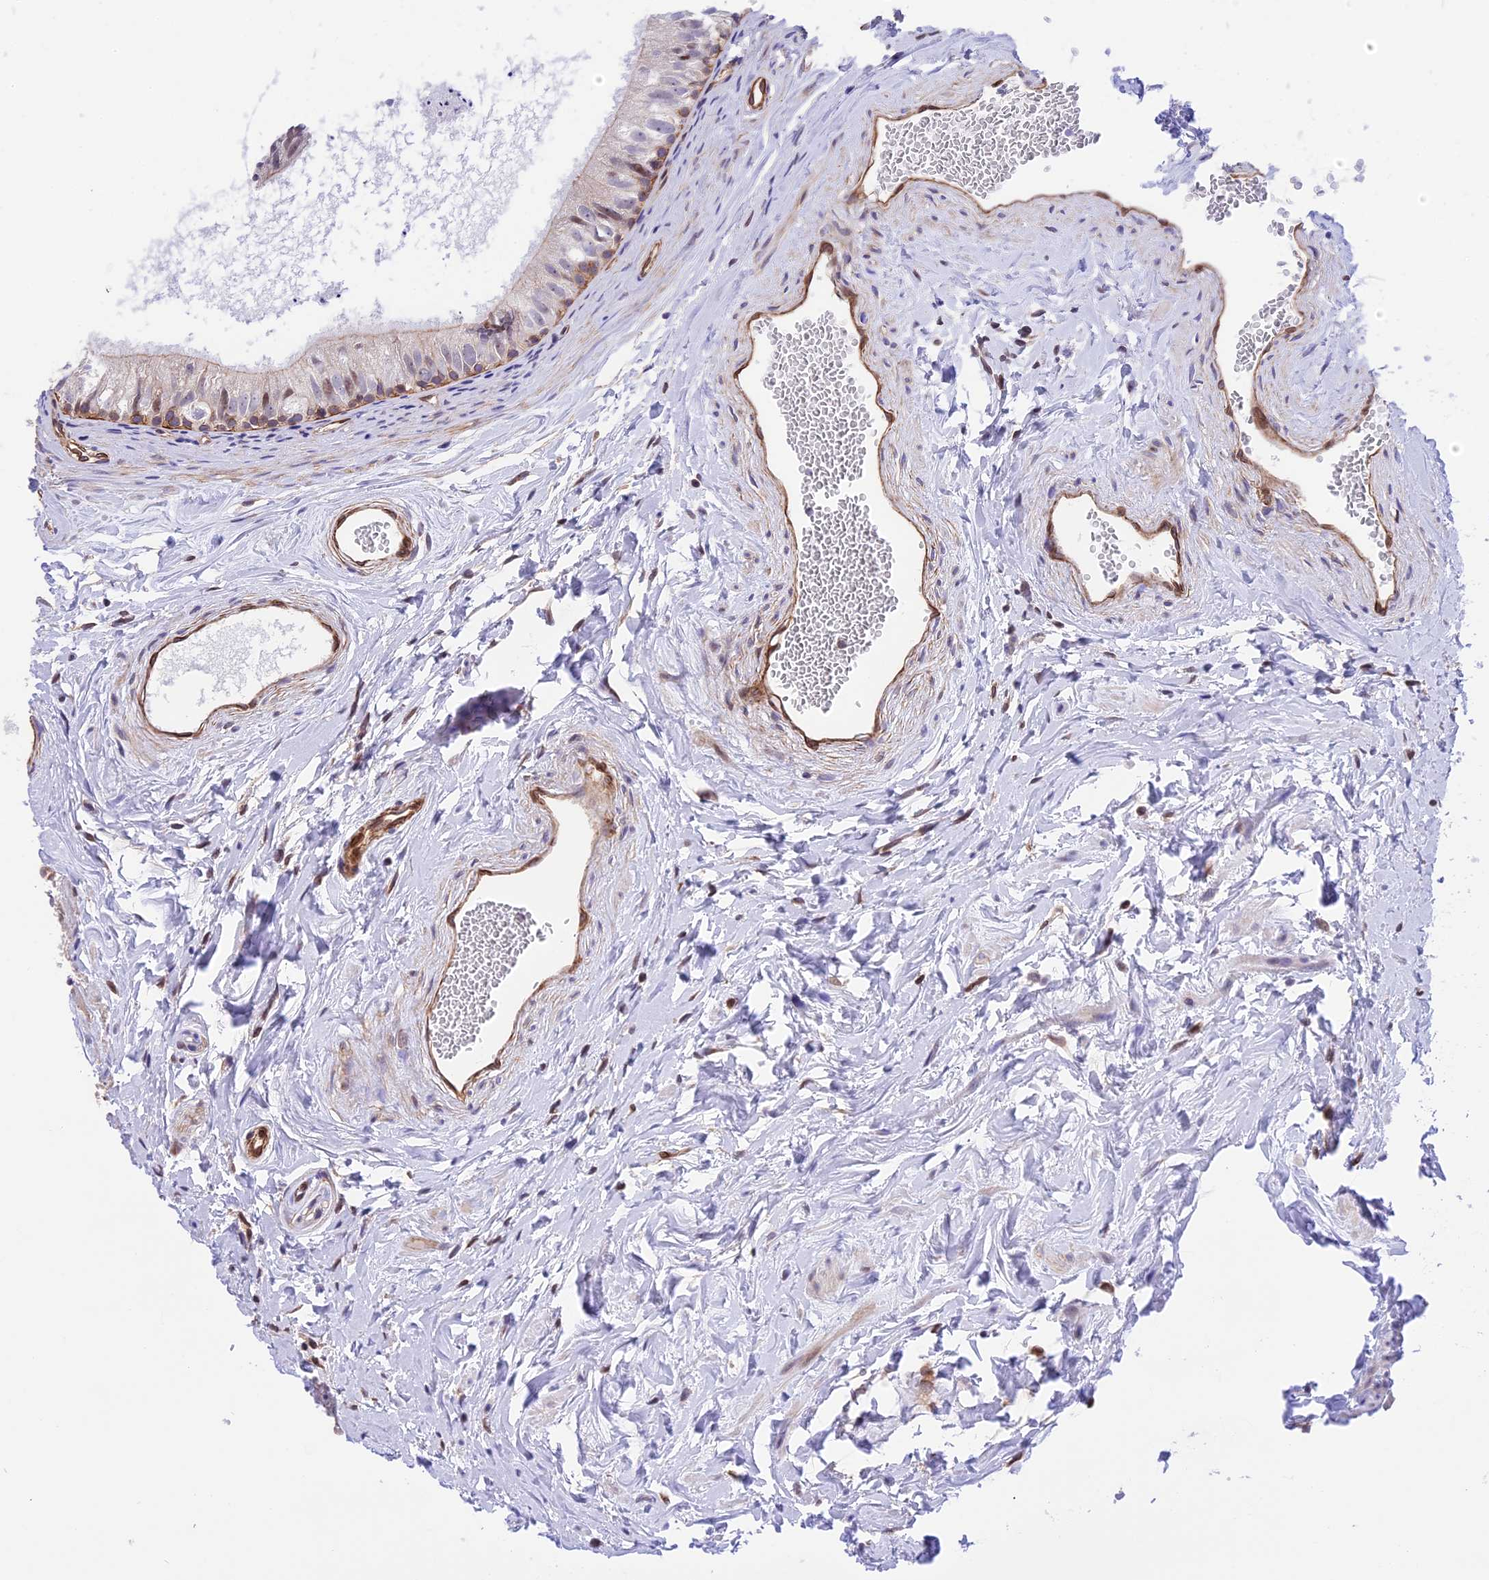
{"staining": {"intensity": "moderate", "quantity": "<25%", "location": "cytoplasmic/membranous"}, "tissue": "epididymis", "cell_type": "Glandular cells", "image_type": "normal", "snomed": [{"axis": "morphology", "description": "Normal tissue, NOS"}, {"axis": "topography", "description": "Epididymis"}], "caption": "Immunohistochemistry photomicrograph of normal epididymis: epididymis stained using immunohistochemistry shows low levels of moderate protein expression localized specifically in the cytoplasmic/membranous of glandular cells, appearing as a cytoplasmic/membranous brown color.", "gene": "R3HDM4", "patient": {"sex": "male", "age": 56}}